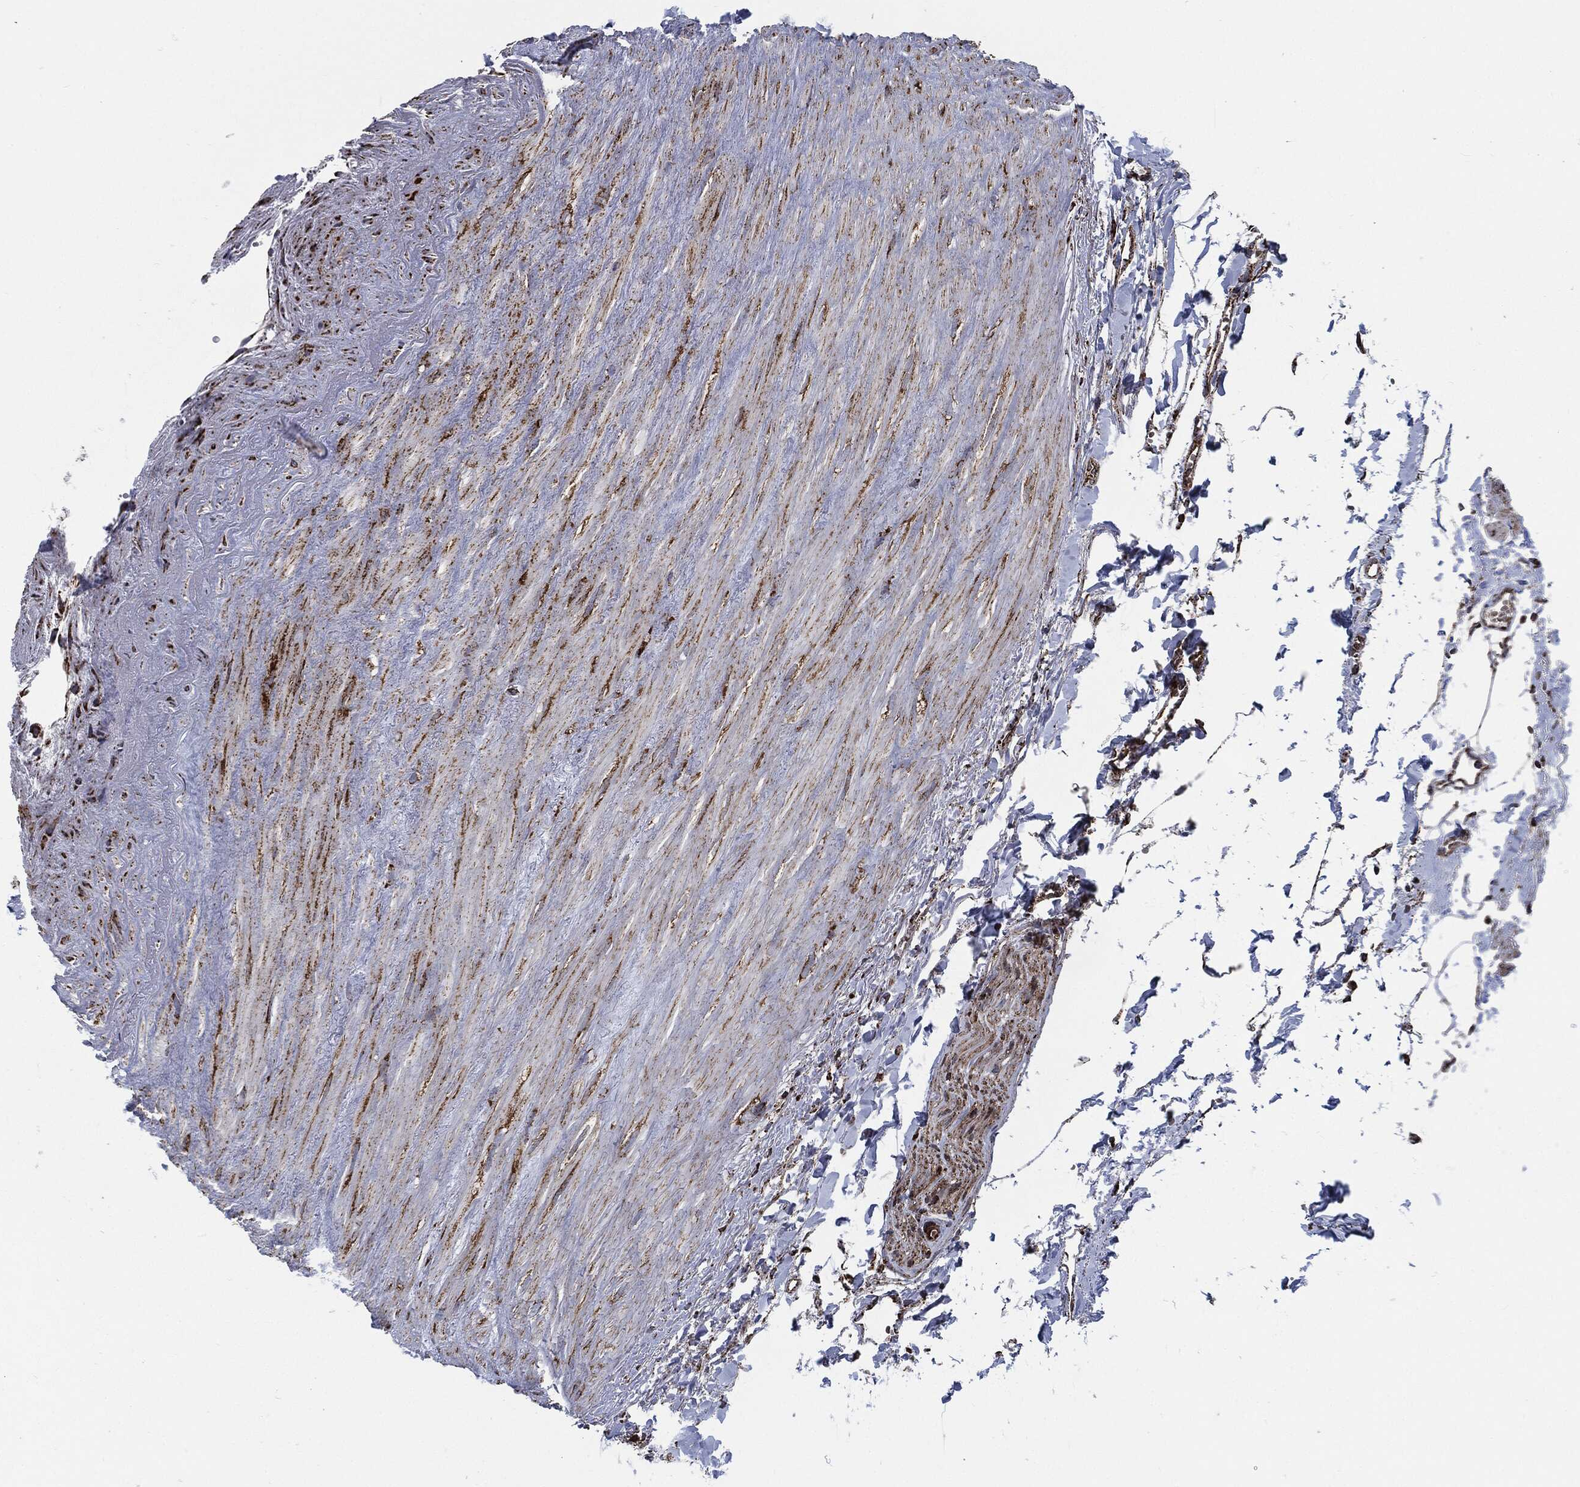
{"staining": {"intensity": "strong", "quantity": "<25%", "location": "cytoplasmic/membranous"}, "tissue": "soft tissue", "cell_type": "Fibroblasts", "image_type": "normal", "snomed": [{"axis": "morphology", "description": "Normal tissue, NOS"}, {"axis": "morphology", "description": "Adenocarcinoma, NOS"}, {"axis": "topography", "description": "Pancreas"}, {"axis": "topography", "description": "Peripheral nerve tissue"}], "caption": "Immunohistochemical staining of normal soft tissue reveals <25% levels of strong cytoplasmic/membranous protein expression in approximately <25% of fibroblasts. The staining was performed using DAB, with brown indicating positive protein expression. Nuclei are stained blue with hematoxylin.", "gene": "FH", "patient": {"sex": "male", "age": 61}}